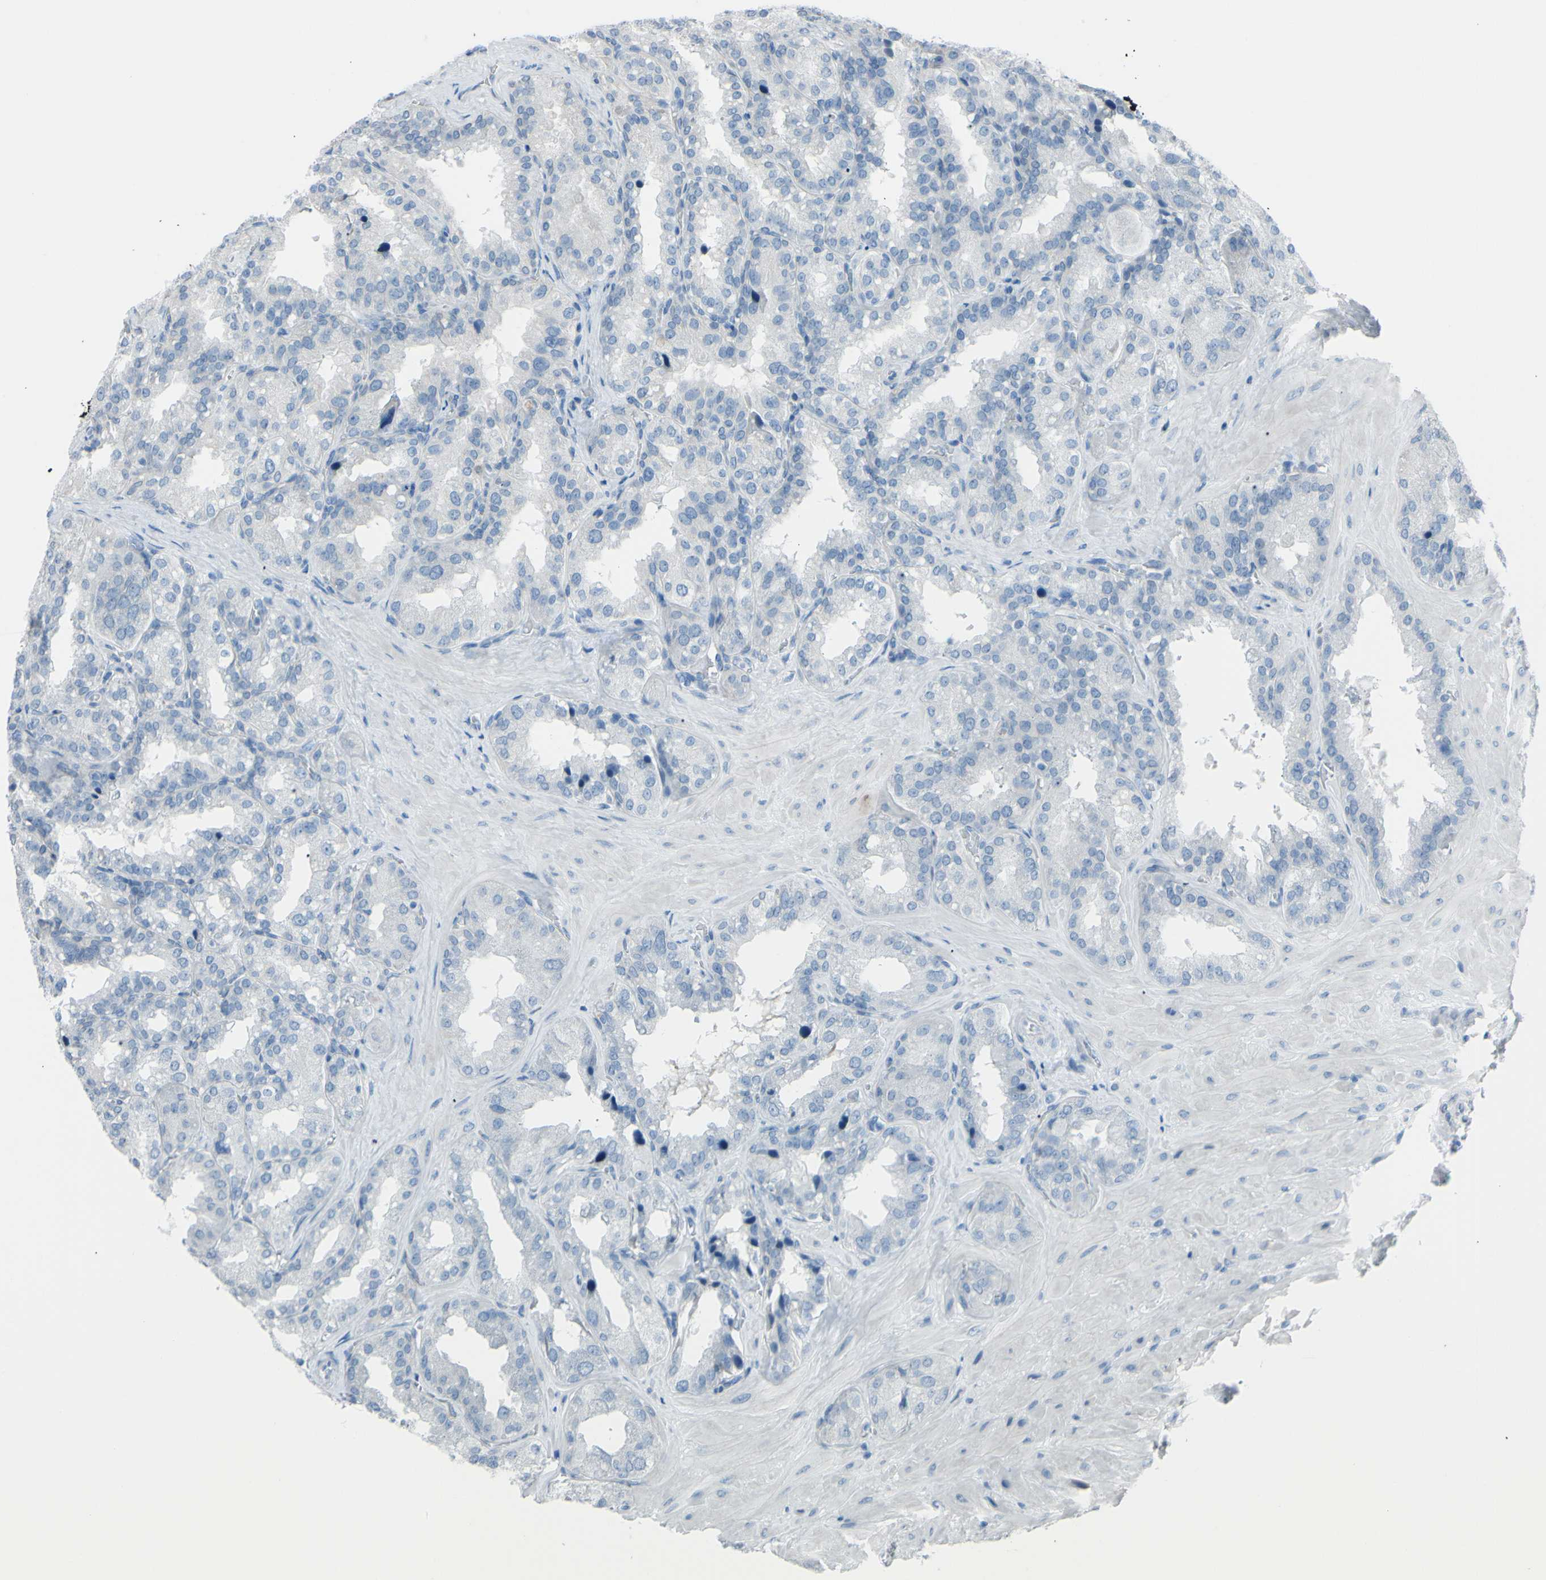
{"staining": {"intensity": "negative", "quantity": "none", "location": "none"}, "tissue": "seminal vesicle", "cell_type": "Glandular cells", "image_type": "normal", "snomed": [{"axis": "morphology", "description": "Normal tissue, NOS"}, {"axis": "topography", "description": "Prostate"}, {"axis": "topography", "description": "Seminal veicle"}], "caption": "Glandular cells show no significant expression in normal seminal vesicle. (Immunohistochemistry, brightfield microscopy, high magnification).", "gene": "TFPI2", "patient": {"sex": "male", "age": 51}}